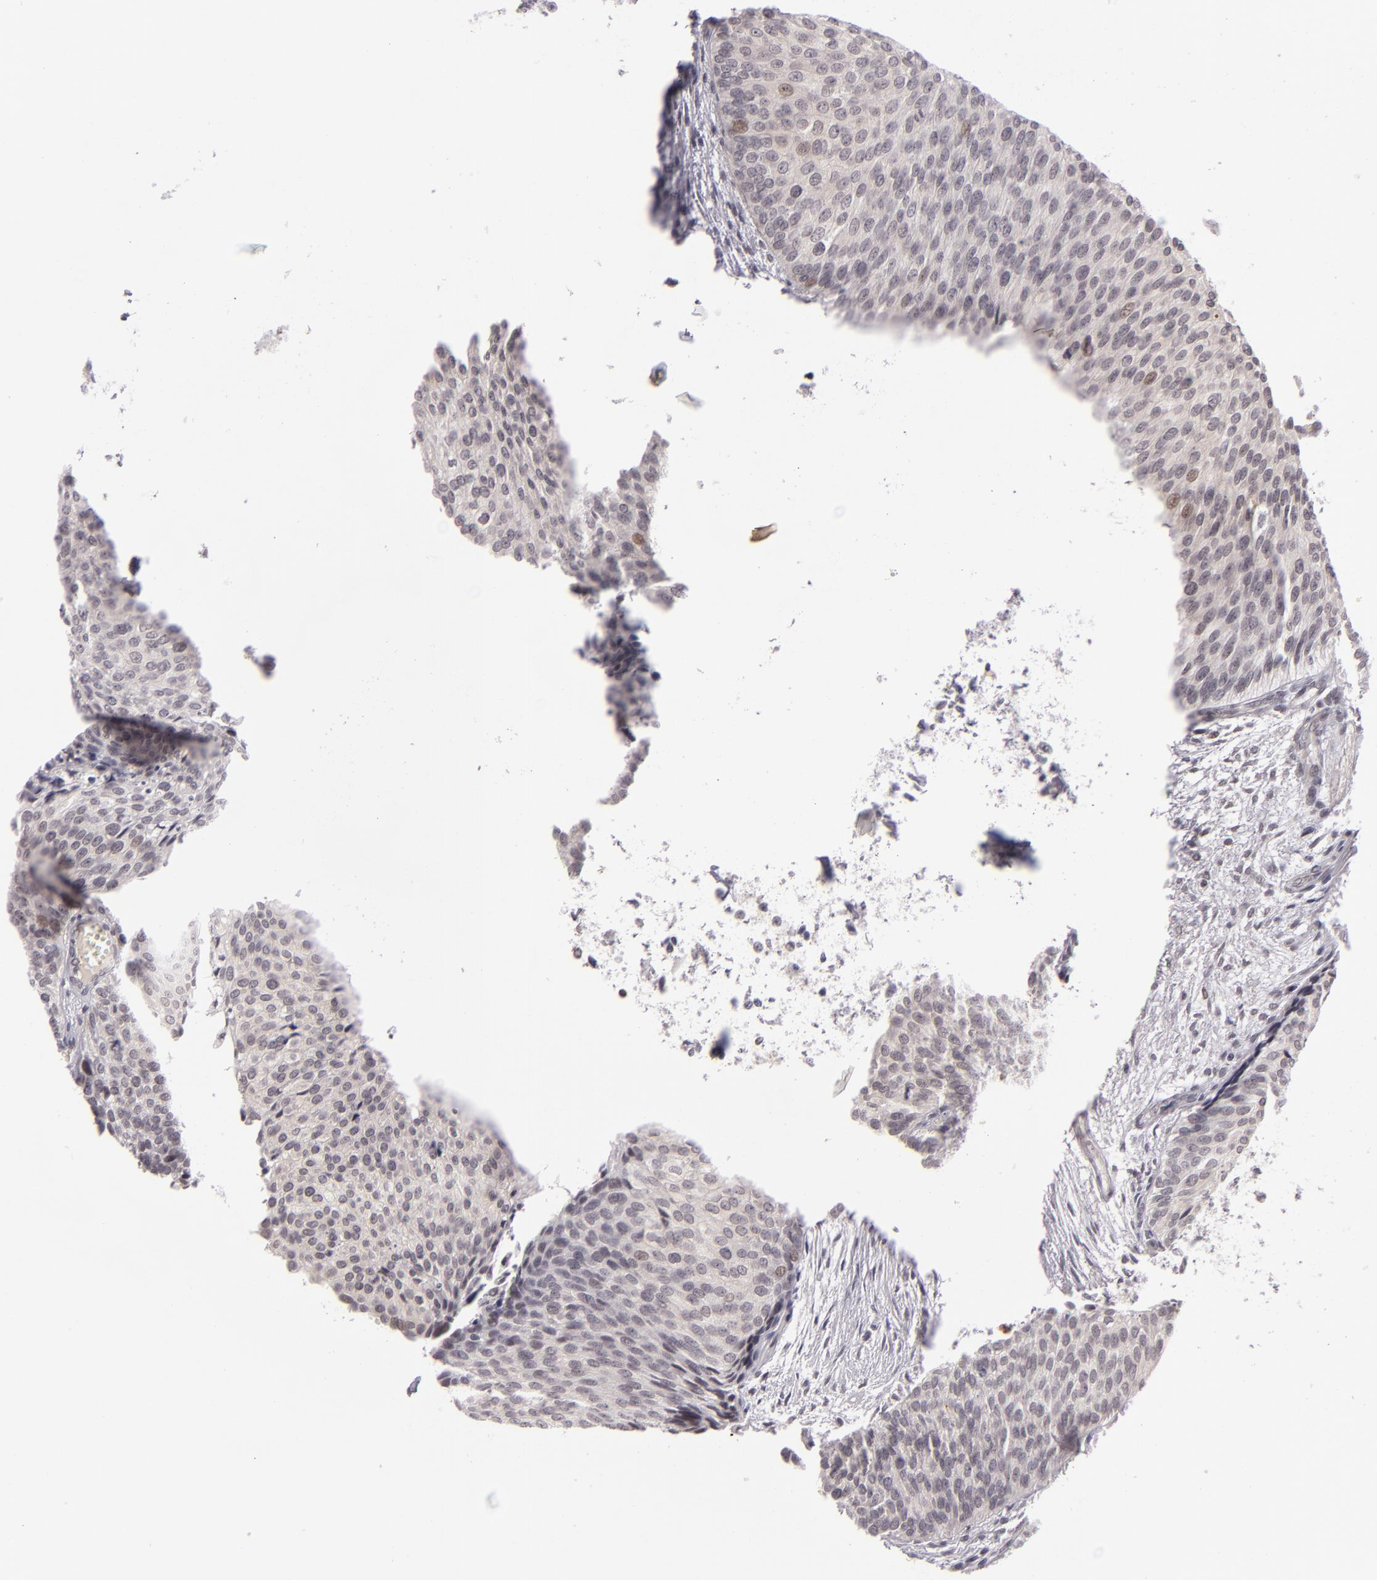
{"staining": {"intensity": "negative", "quantity": "none", "location": "none"}, "tissue": "urothelial cancer", "cell_type": "Tumor cells", "image_type": "cancer", "snomed": [{"axis": "morphology", "description": "Urothelial carcinoma, Low grade"}, {"axis": "topography", "description": "Urinary bladder"}], "caption": "There is no significant positivity in tumor cells of urothelial carcinoma (low-grade). (Brightfield microscopy of DAB (3,3'-diaminobenzidine) IHC at high magnification).", "gene": "ZNF205", "patient": {"sex": "male", "age": 84}}